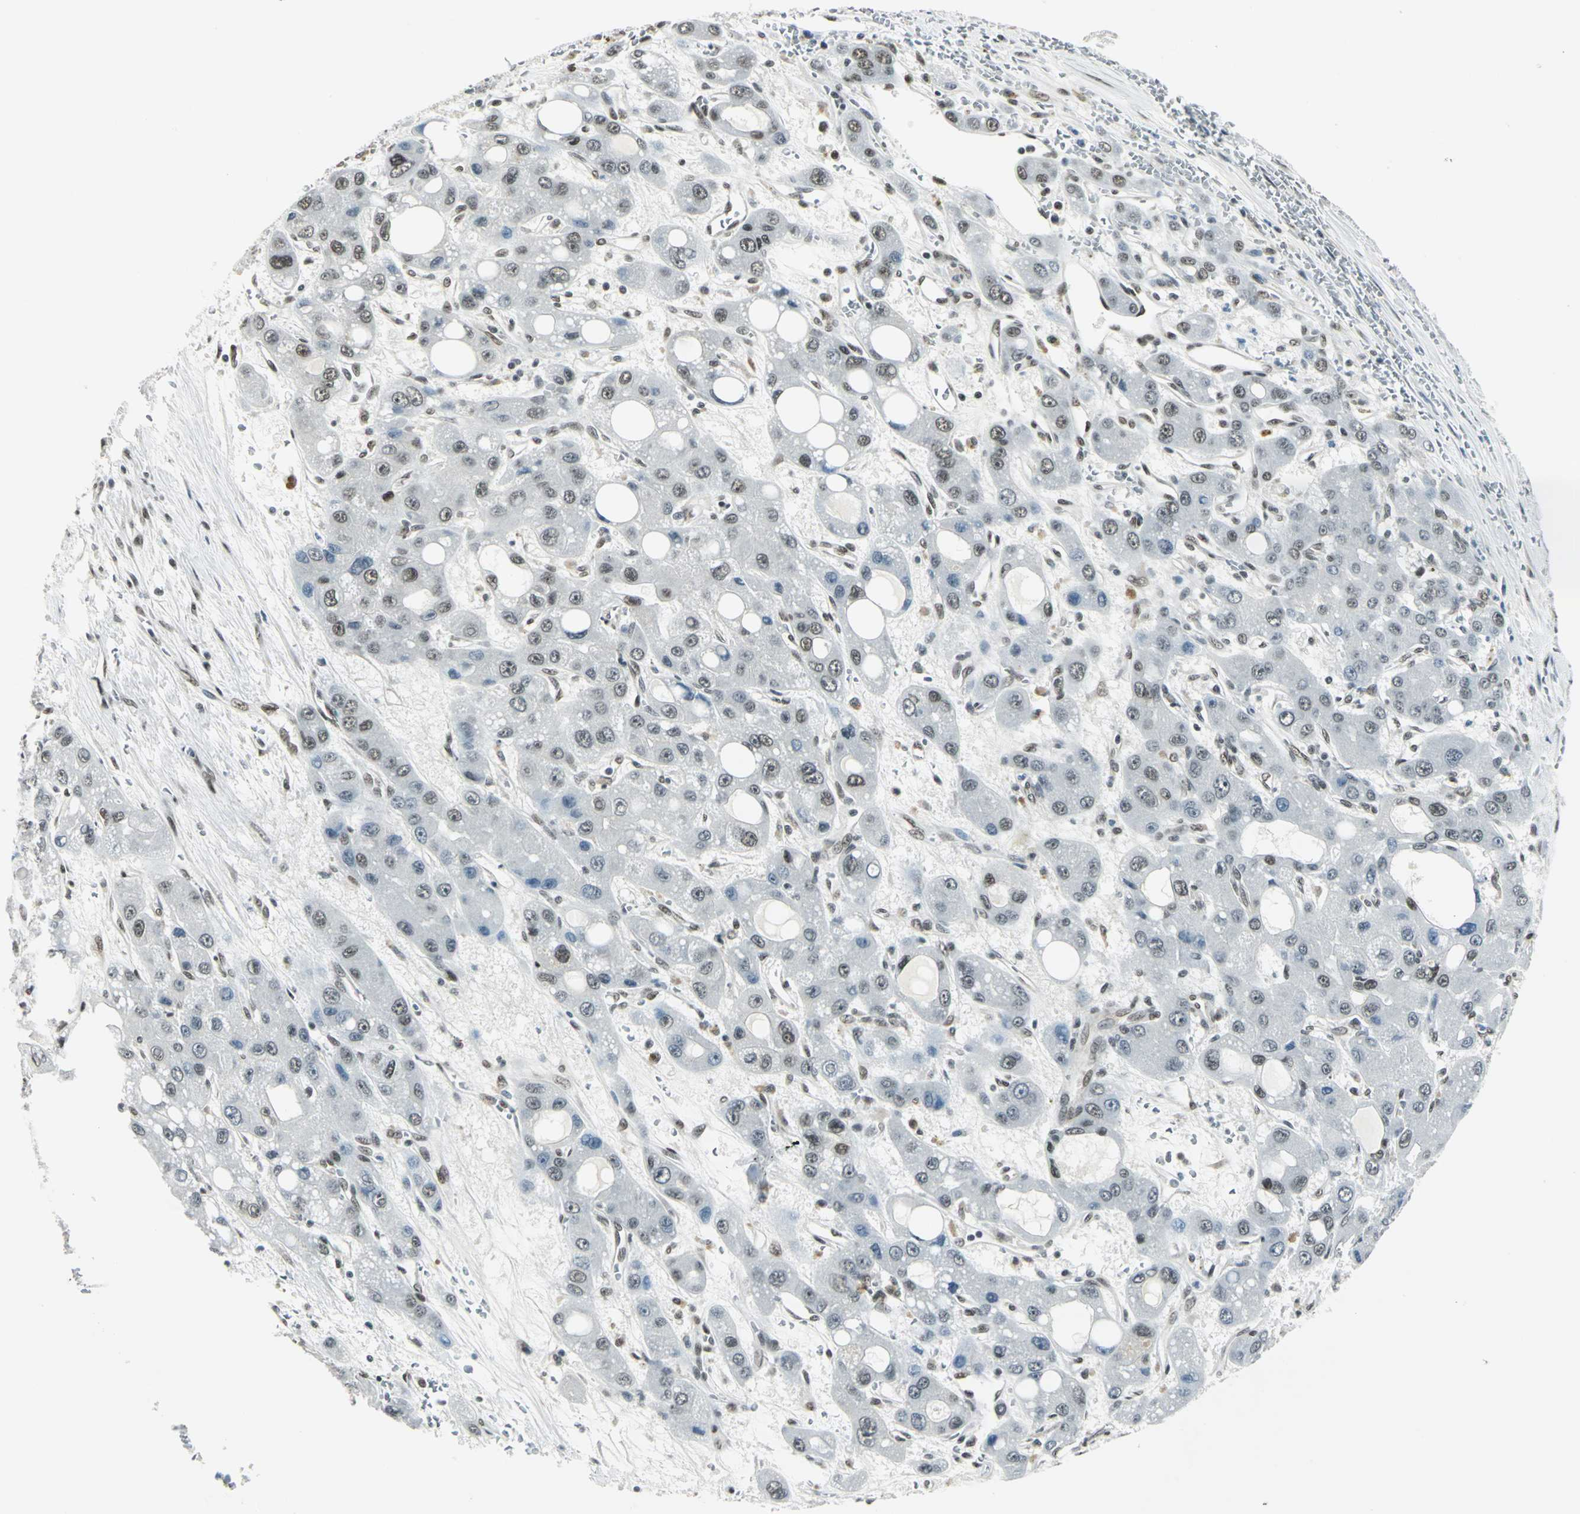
{"staining": {"intensity": "moderate", "quantity": "<25%", "location": "nuclear"}, "tissue": "liver cancer", "cell_type": "Tumor cells", "image_type": "cancer", "snomed": [{"axis": "morphology", "description": "Carcinoma, Hepatocellular, NOS"}, {"axis": "topography", "description": "Liver"}], "caption": "Liver cancer (hepatocellular carcinoma) tissue reveals moderate nuclear expression in approximately <25% of tumor cells", "gene": "ADNP", "patient": {"sex": "male", "age": 55}}